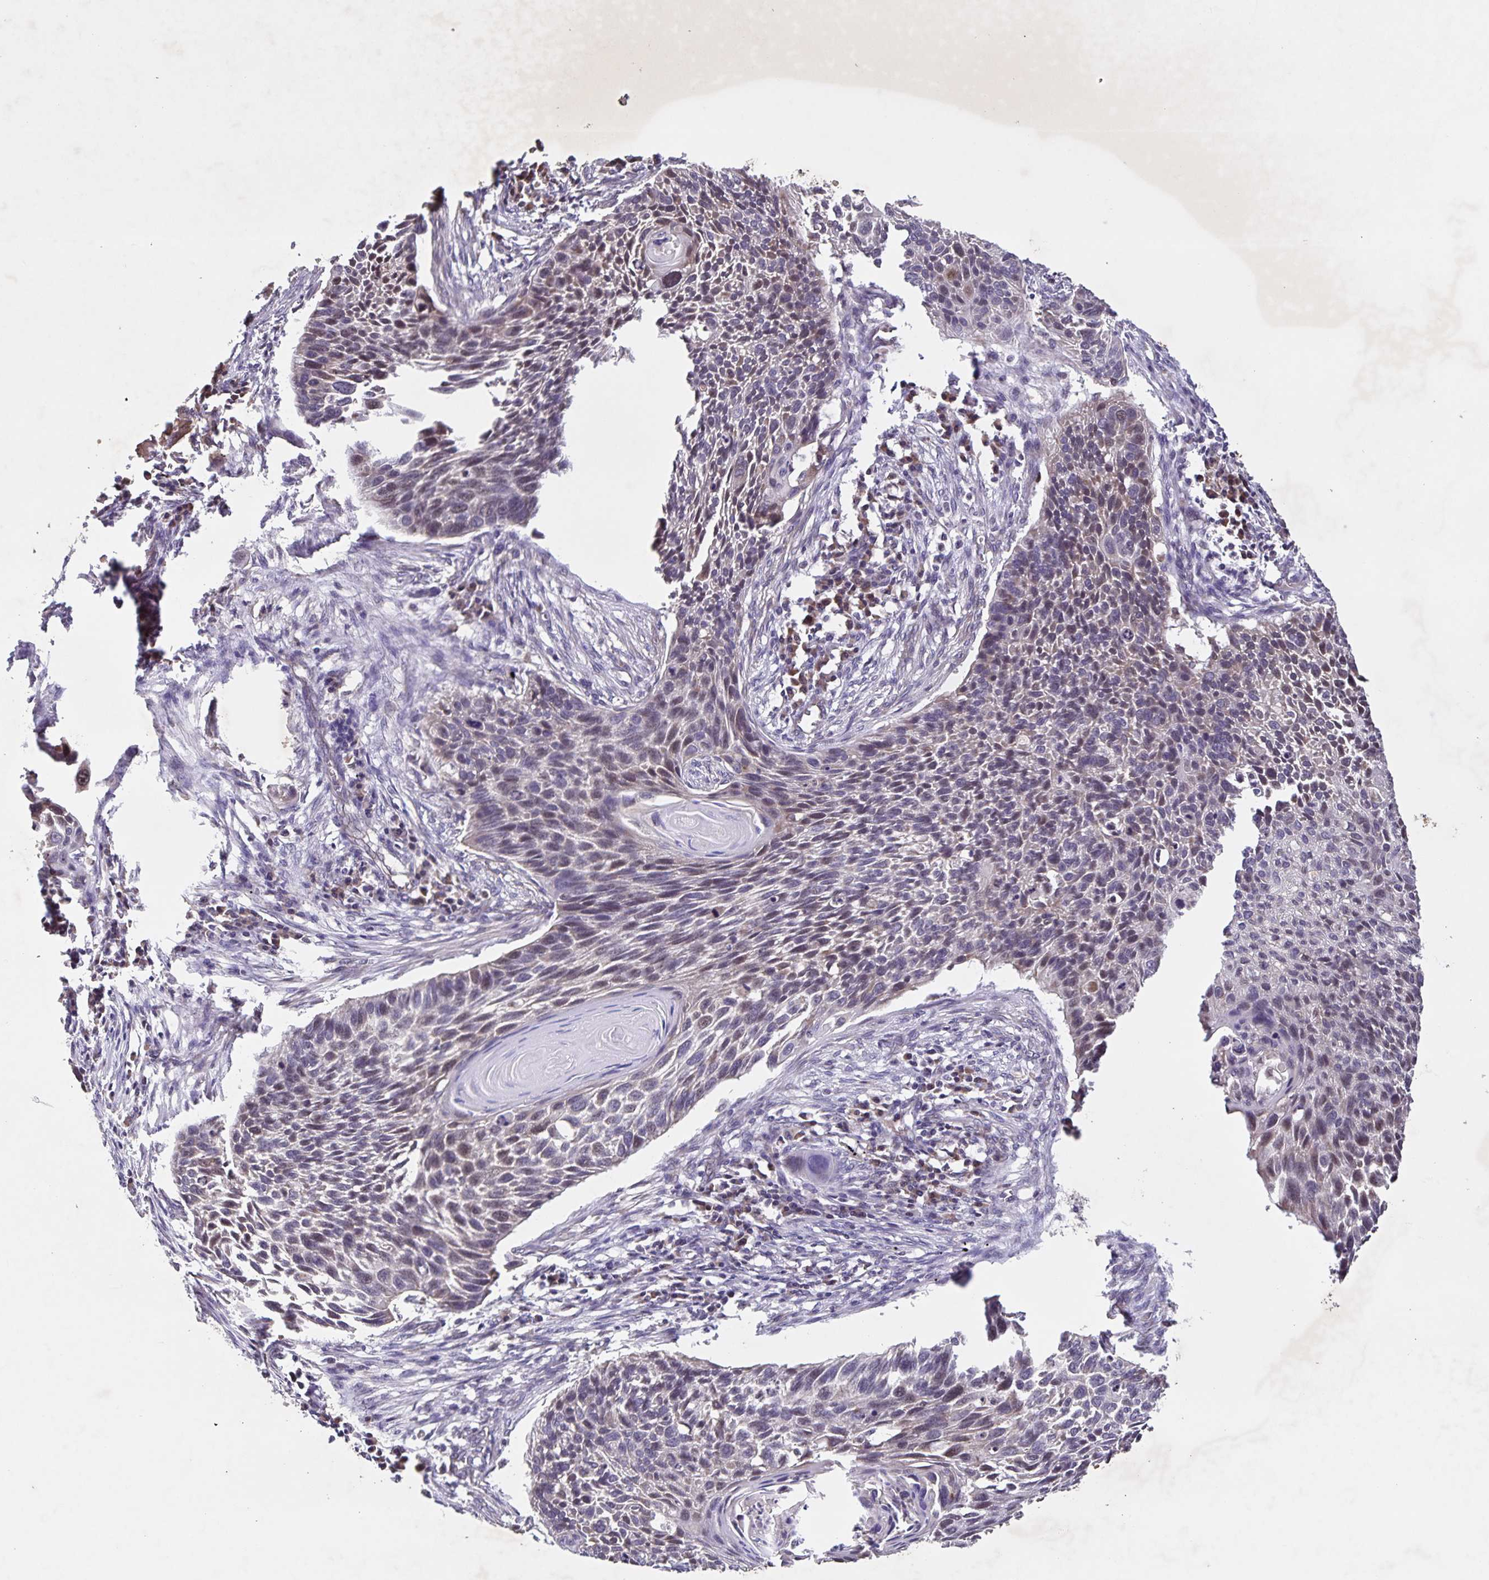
{"staining": {"intensity": "weak", "quantity": "<25%", "location": "nuclear"}, "tissue": "lung cancer", "cell_type": "Tumor cells", "image_type": "cancer", "snomed": [{"axis": "morphology", "description": "Squamous cell carcinoma, NOS"}, {"axis": "topography", "description": "Lung"}], "caption": "Immunohistochemistry of human lung cancer (squamous cell carcinoma) shows no staining in tumor cells.", "gene": "GDF2", "patient": {"sex": "male", "age": 78}}